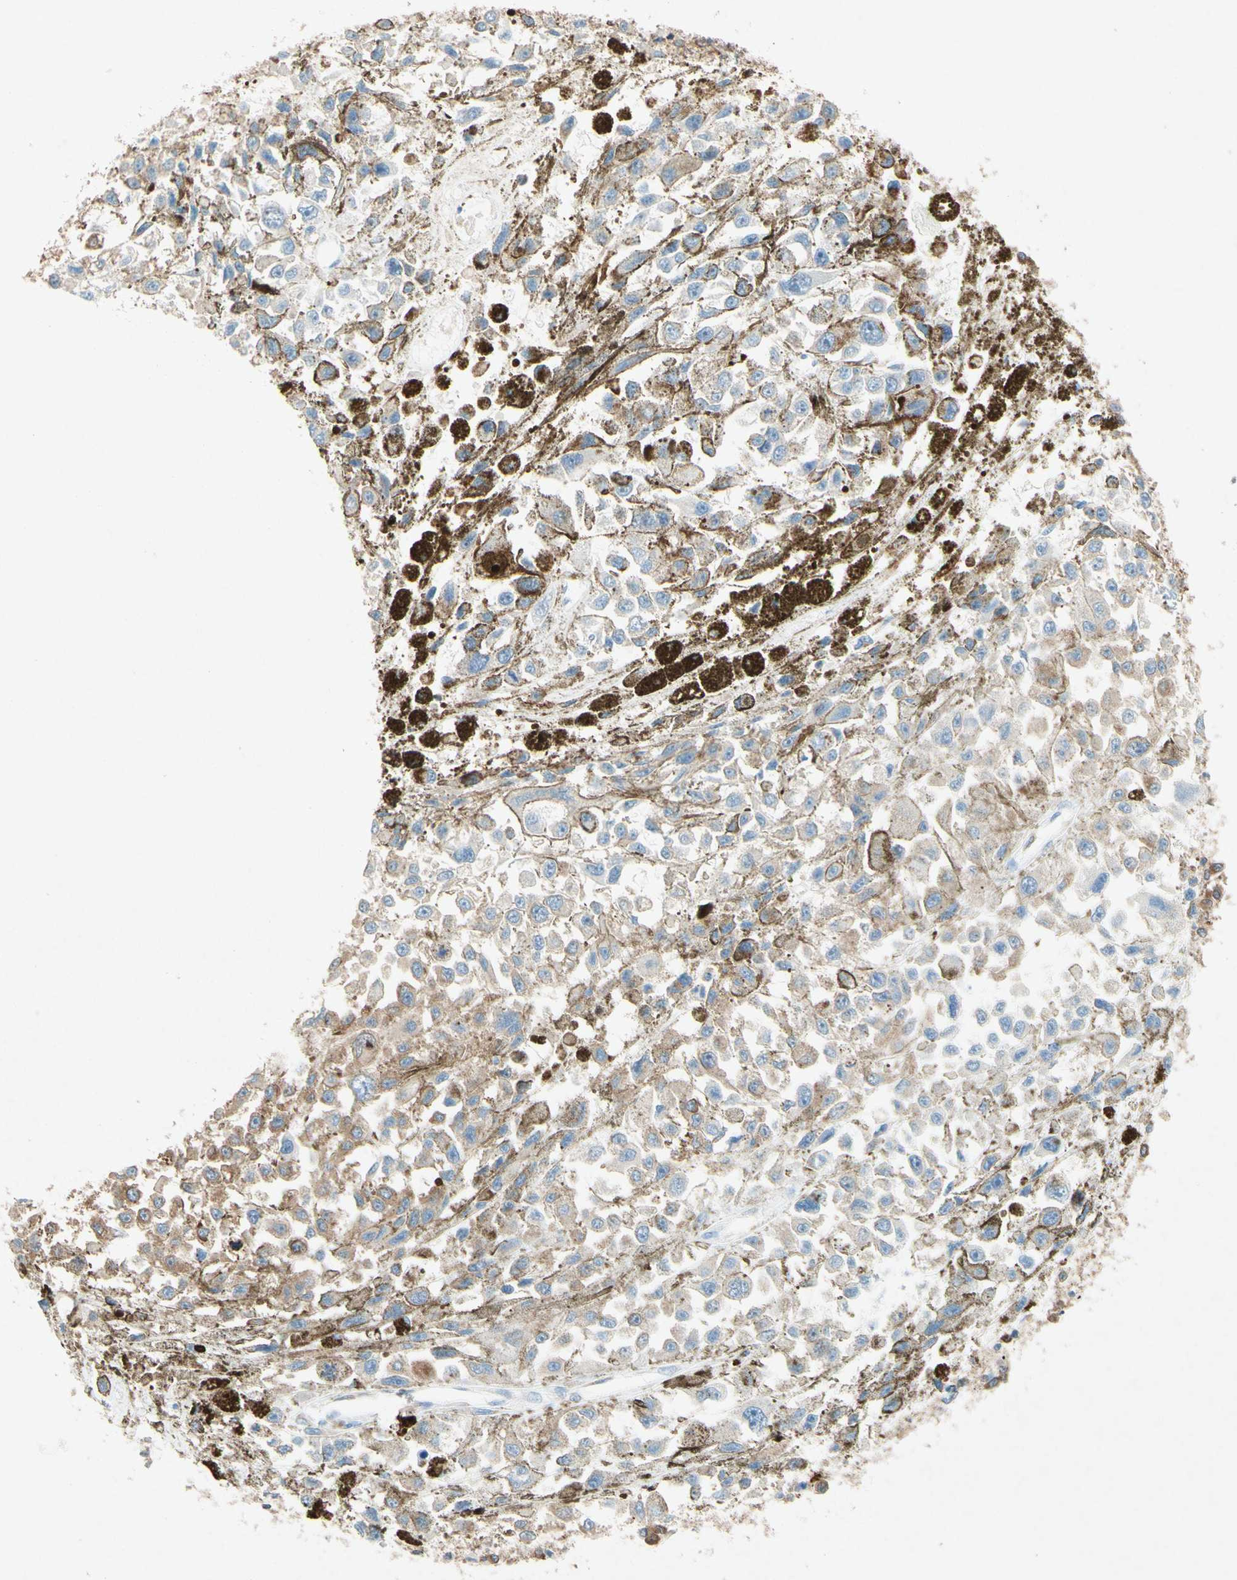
{"staining": {"intensity": "weak", "quantity": ">75%", "location": "cytoplasmic/membranous"}, "tissue": "melanoma", "cell_type": "Tumor cells", "image_type": "cancer", "snomed": [{"axis": "morphology", "description": "Malignant melanoma, Metastatic site"}, {"axis": "topography", "description": "Lymph node"}], "caption": "The histopathology image displays staining of melanoma, revealing weak cytoplasmic/membranous protein staining (brown color) within tumor cells.", "gene": "PABPC1", "patient": {"sex": "male", "age": 59}}